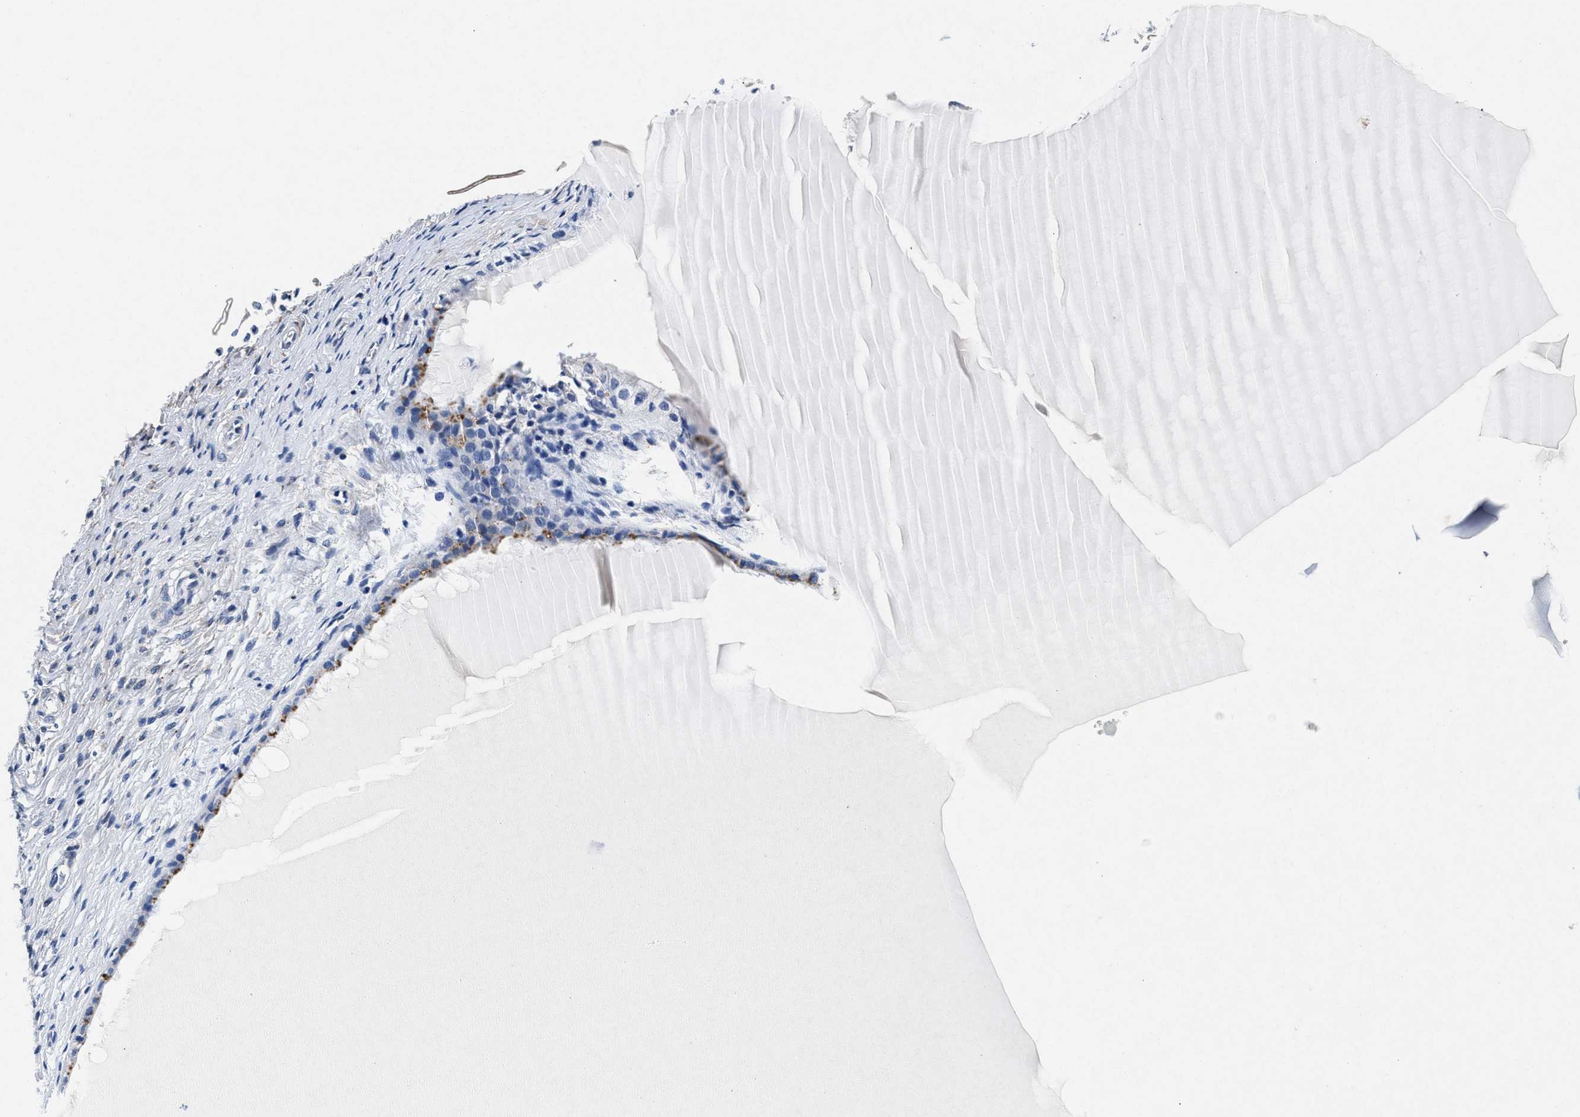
{"staining": {"intensity": "moderate", "quantity": "25%-75%", "location": "cytoplasmic/membranous"}, "tissue": "cervix", "cell_type": "Glandular cells", "image_type": "normal", "snomed": [{"axis": "morphology", "description": "Normal tissue, NOS"}, {"axis": "topography", "description": "Cervix"}], "caption": "The micrograph reveals staining of normal cervix, revealing moderate cytoplasmic/membranous protein expression (brown color) within glandular cells. (DAB = brown stain, brightfield microscopy at high magnification).", "gene": "SLC8A1", "patient": {"sex": "female", "age": 55}}